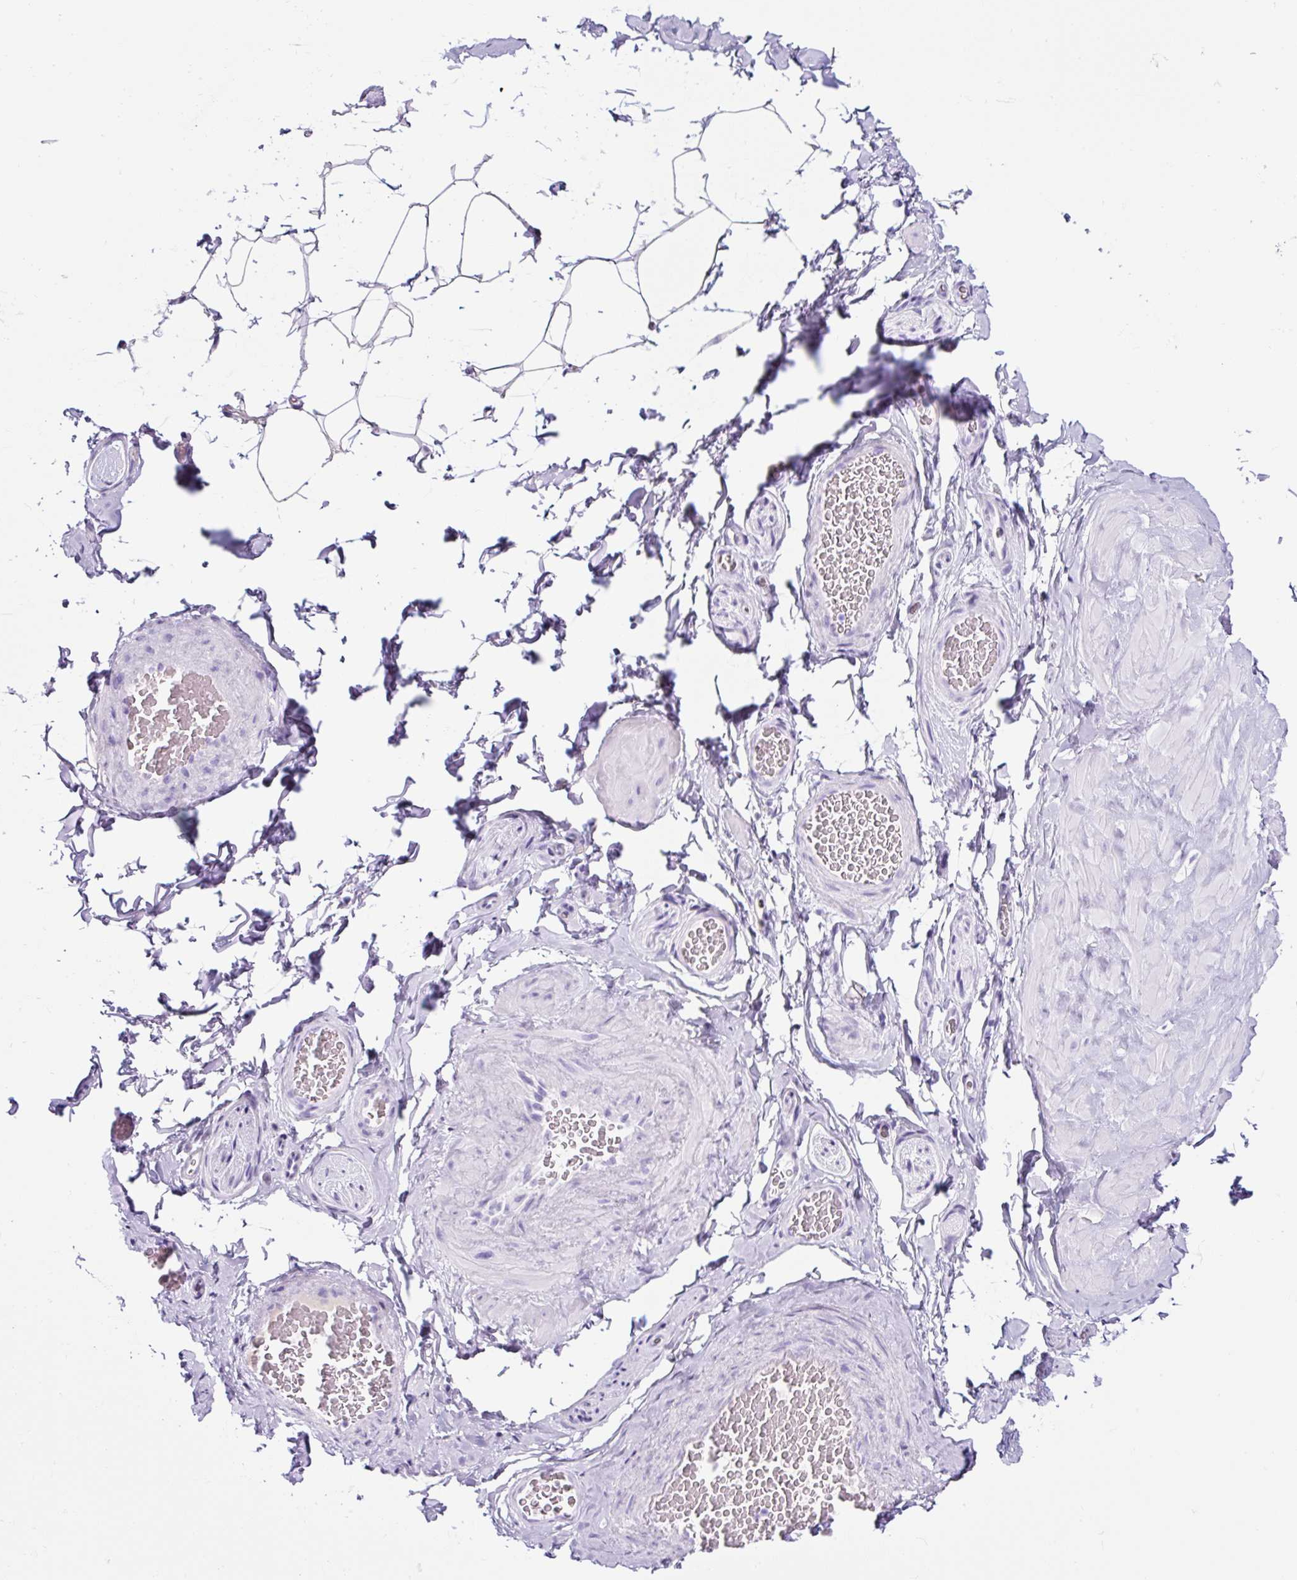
{"staining": {"intensity": "negative", "quantity": "none", "location": "none"}, "tissue": "adipose tissue", "cell_type": "Adipocytes", "image_type": "normal", "snomed": [{"axis": "morphology", "description": "Normal tissue, NOS"}, {"axis": "topography", "description": "Vascular tissue"}, {"axis": "topography", "description": "Peripheral nerve tissue"}], "caption": "A histopathology image of adipose tissue stained for a protein displays no brown staining in adipocytes.", "gene": "TMEM200B", "patient": {"sex": "male", "age": 41}}